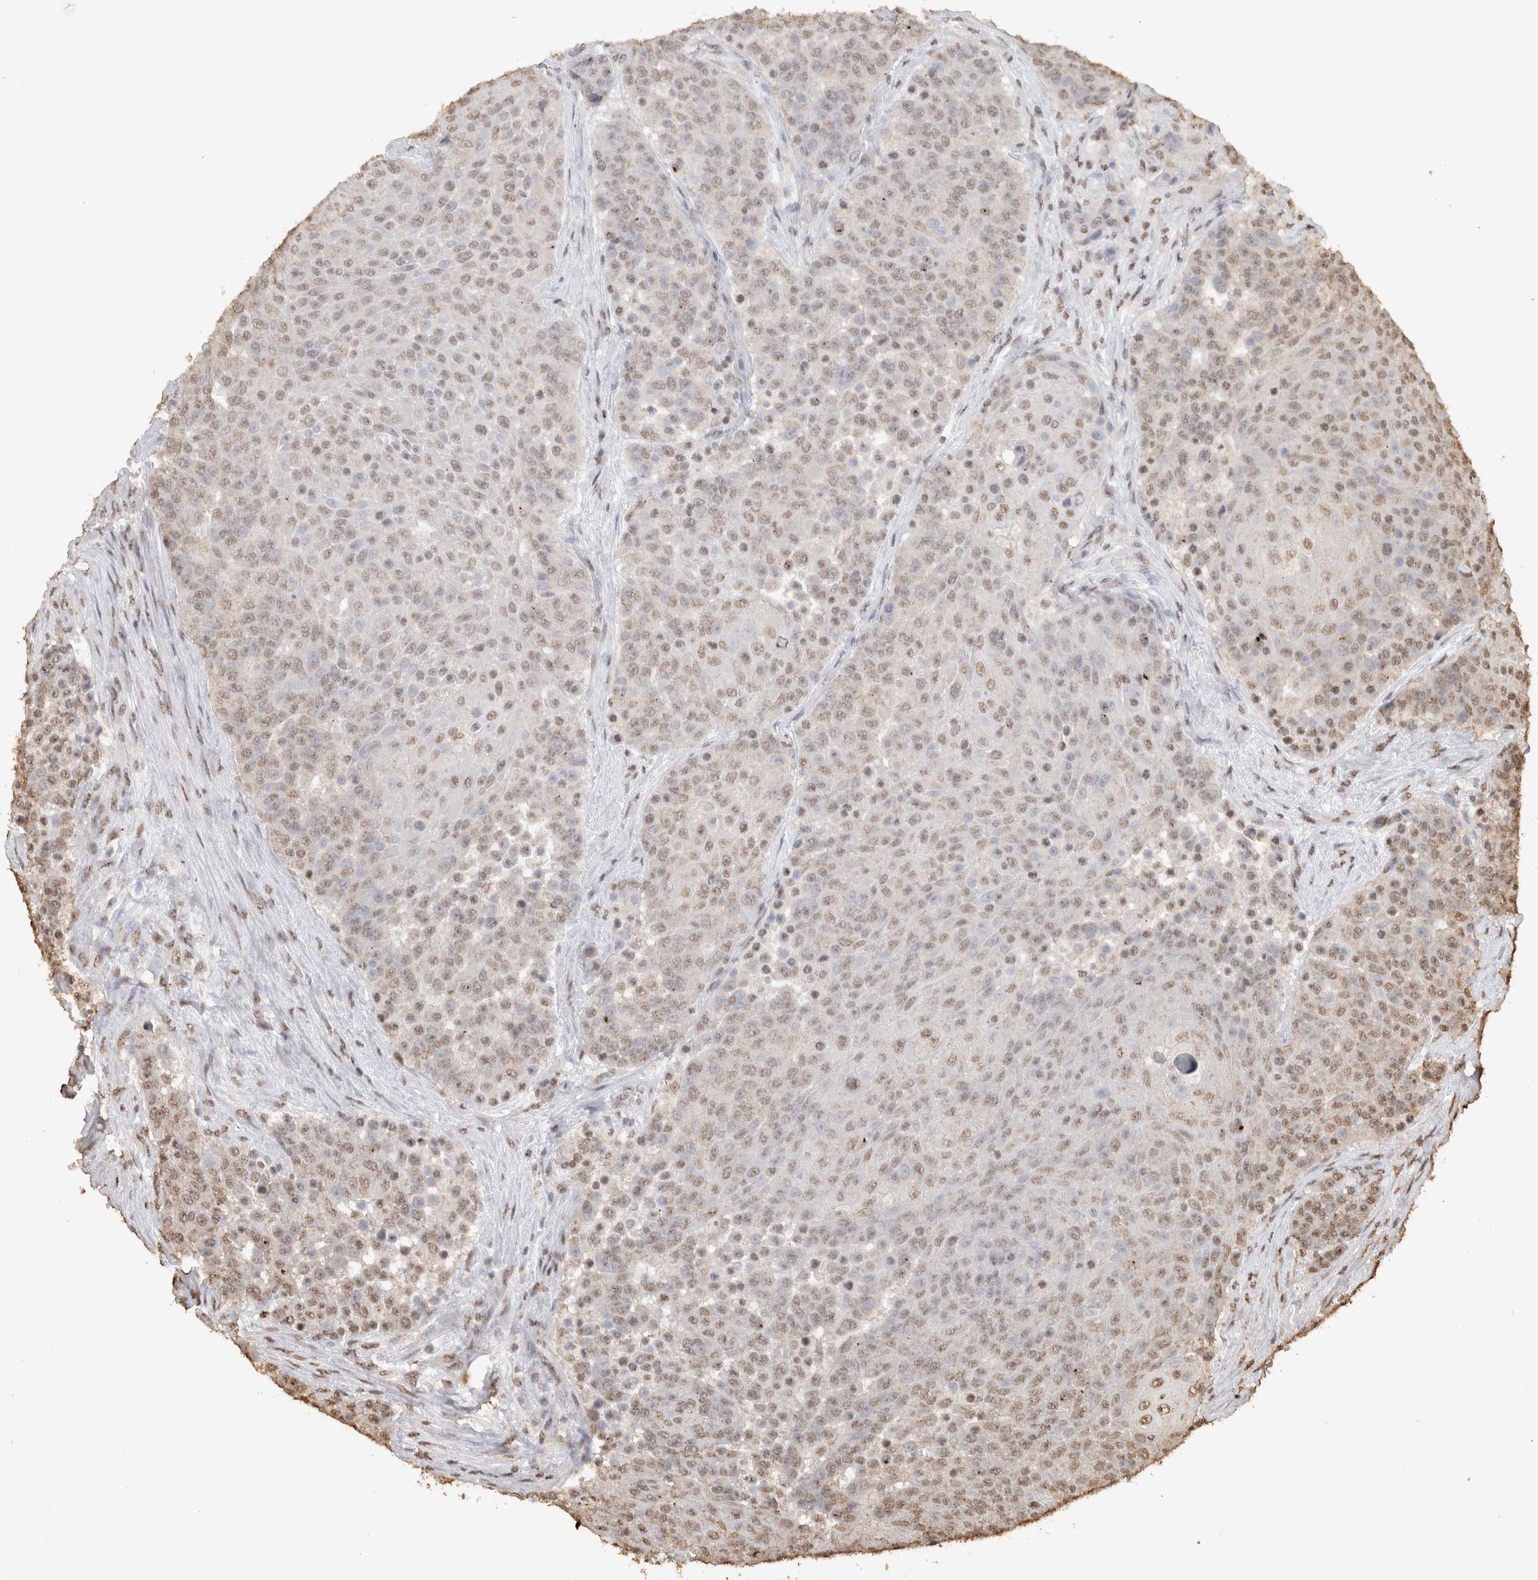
{"staining": {"intensity": "weak", "quantity": ">75%", "location": "nuclear"}, "tissue": "urothelial cancer", "cell_type": "Tumor cells", "image_type": "cancer", "snomed": [{"axis": "morphology", "description": "Urothelial carcinoma, High grade"}, {"axis": "topography", "description": "Urinary bladder"}], "caption": "Protein staining of urothelial cancer tissue reveals weak nuclear positivity in about >75% of tumor cells.", "gene": "HAND2", "patient": {"sex": "female", "age": 63}}